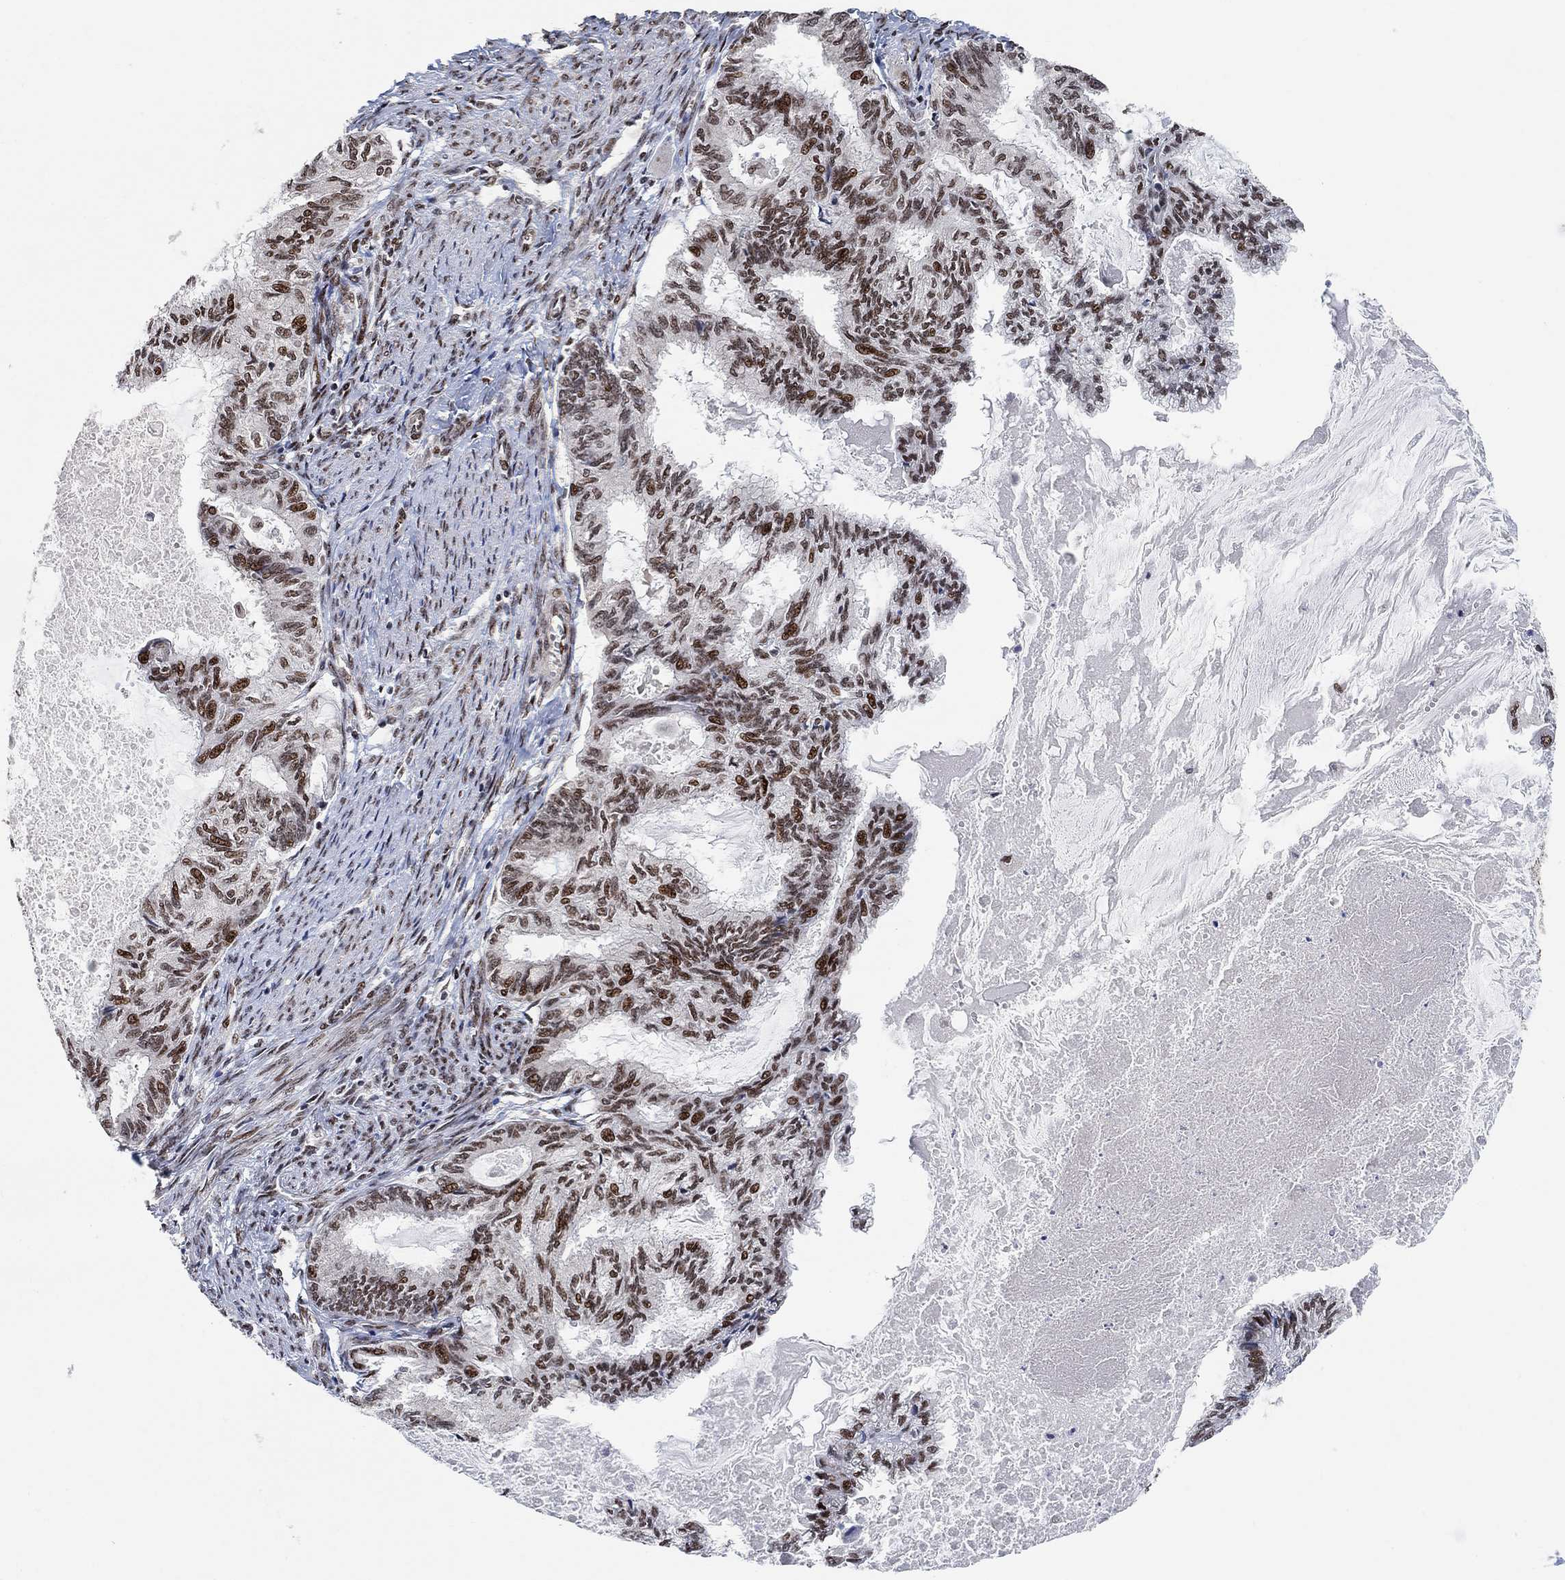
{"staining": {"intensity": "strong", "quantity": ">75%", "location": "nuclear"}, "tissue": "endometrial cancer", "cell_type": "Tumor cells", "image_type": "cancer", "snomed": [{"axis": "morphology", "description": "Adenocarcinoma, NOS"}, {"axis": "topography", "description": "Endometrium"}], "caption": "High-power microscopy captured an IHC photomicrograph of endometrial adenocarcinoma, revealing strong nuclear staining in approximately >75% of tumor cells.", "gene": "E4F1", "patient": {"sex": "female", "age": 86}}